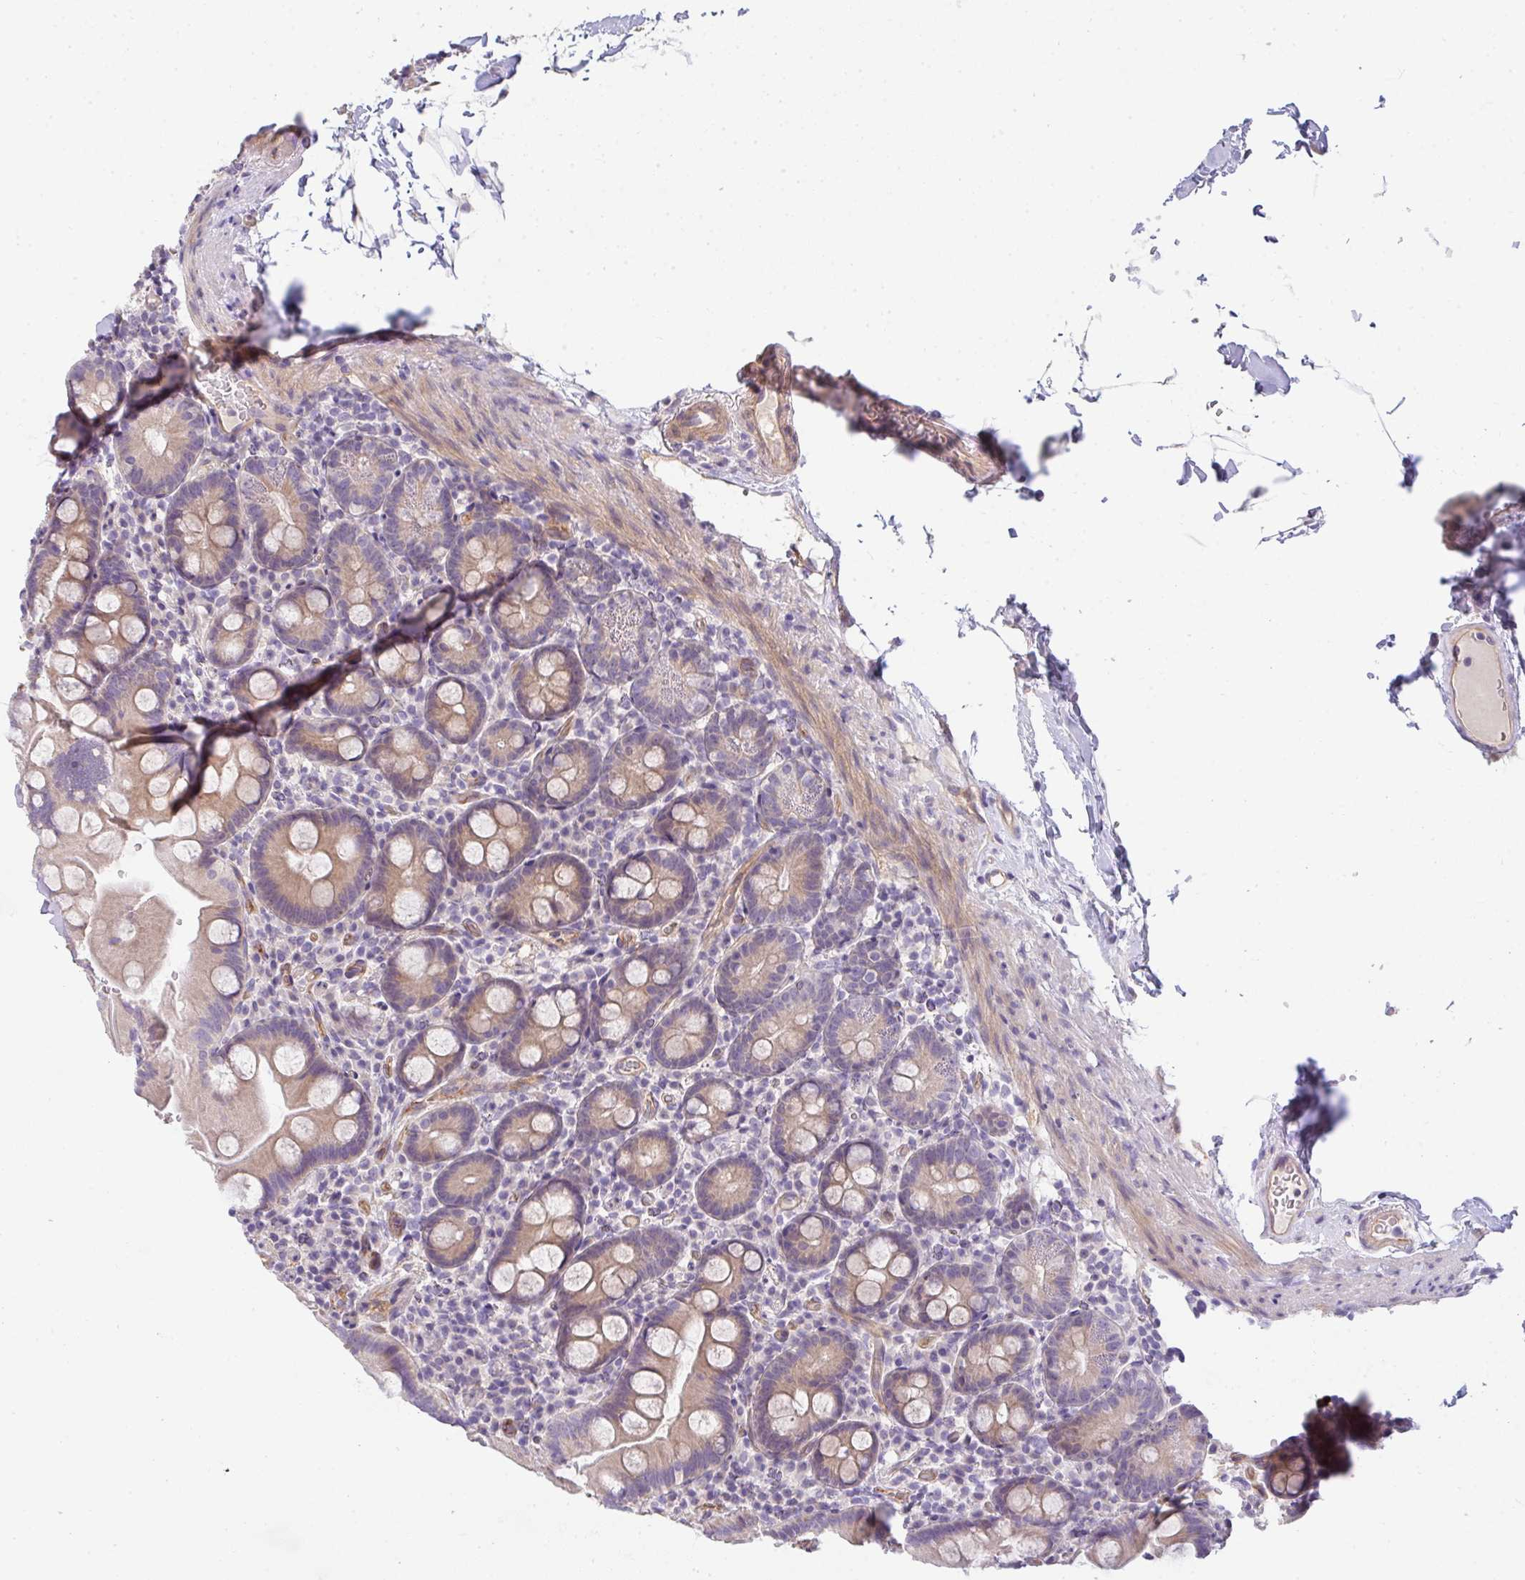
{"staining": {"intensity": "weak", "quantity": ">75%", "location": "cytoplasmic/membranous"}, "tissue": "small intestine", "cell_type": "Glandular cells", "image_type": "normal", "snomed": [{"axis": "morphology", "description": "Normal tissue, NOS"}, {"axis": "topography", "description": "Small intestine"}], "caption": "A high-resolution micrograph shows IHC staining of unremarkable small intestine, which displays weak cytoplasmic/membranous expression in approximately >75% of glandular cells. (DAB IHC with brightfield microscopy, high magnification).", "gene": "FILIP1", "patient": {"sex": "female", "age": 68}}